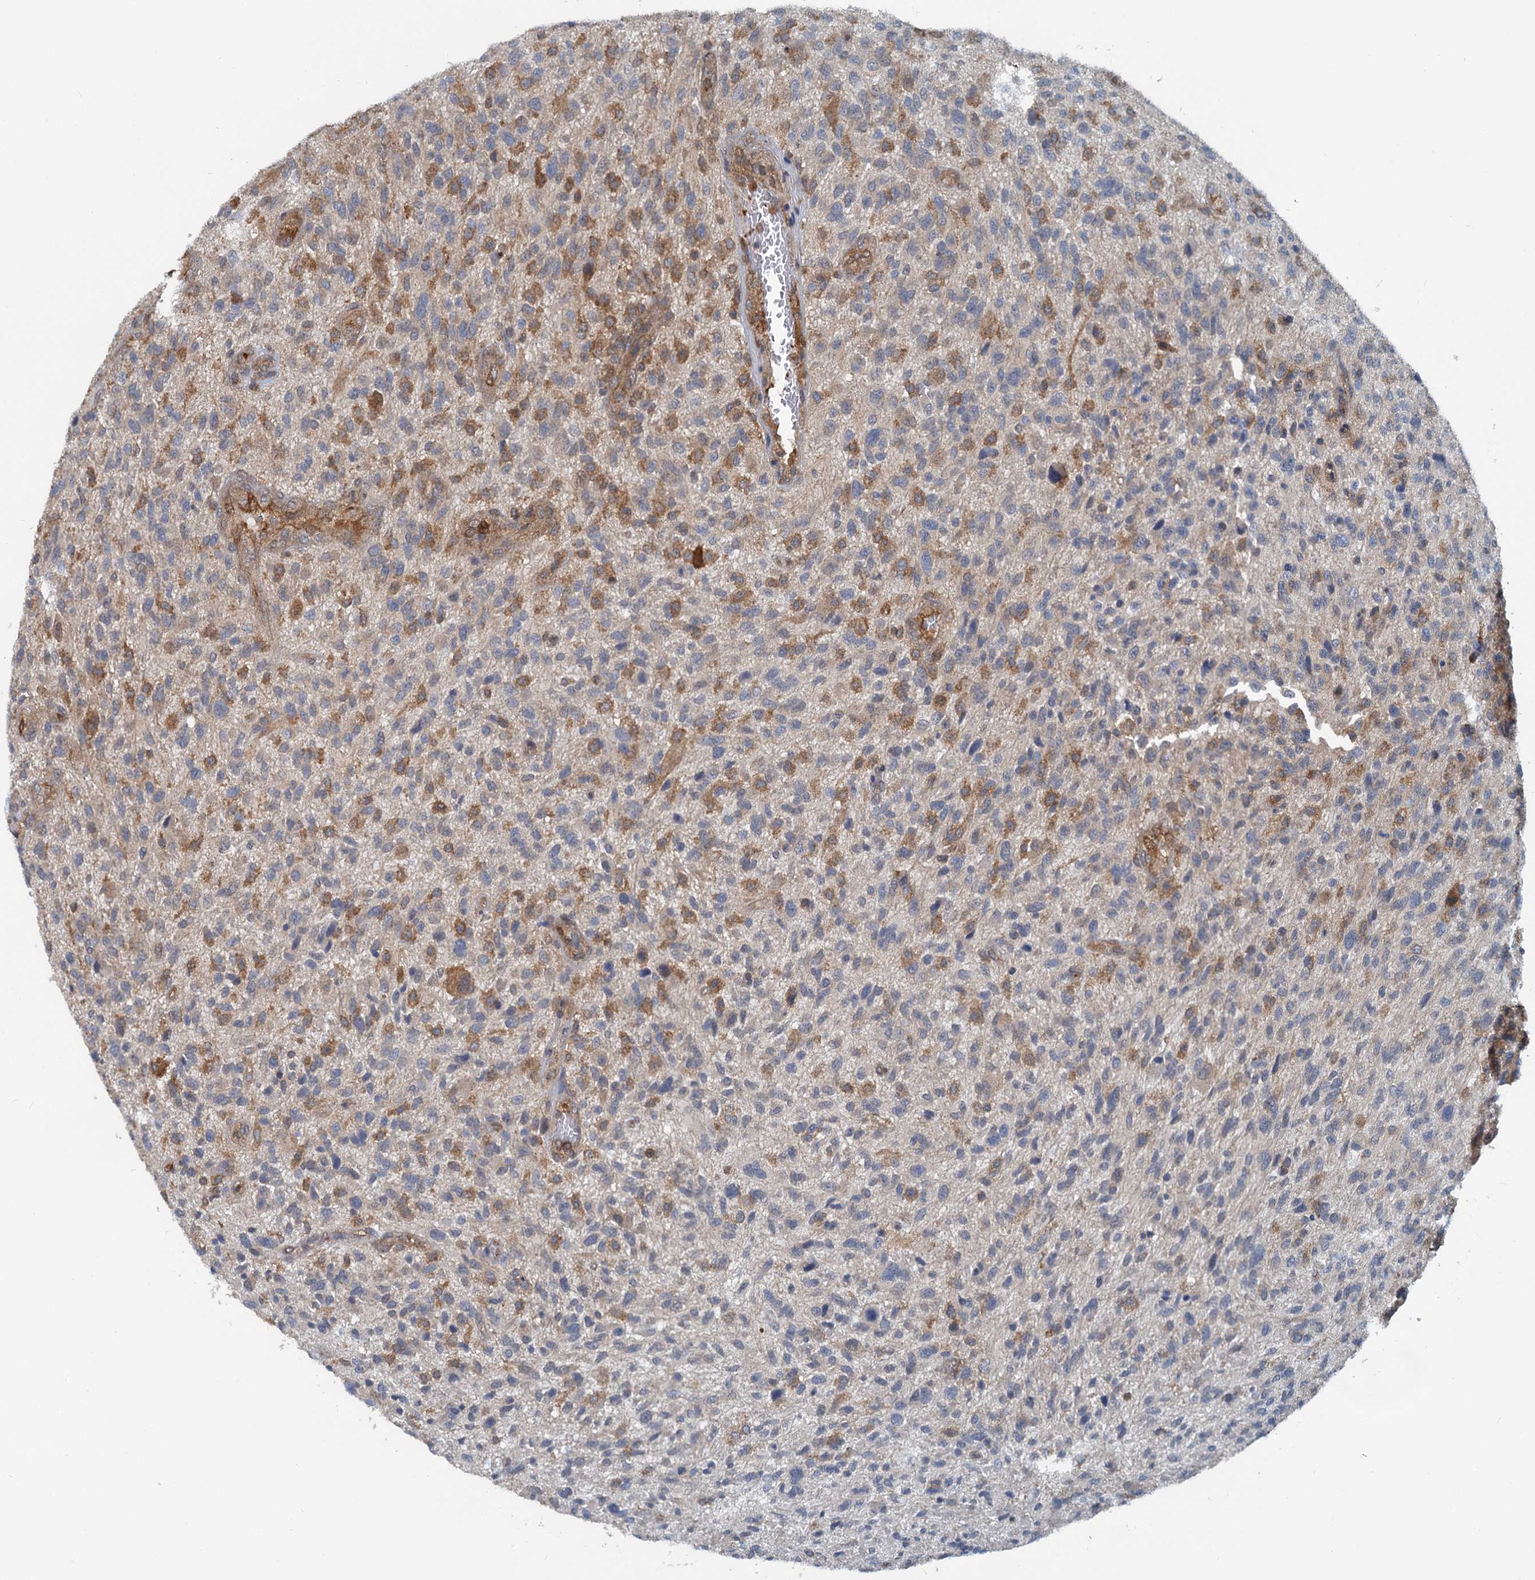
{"staining": {"intensity": "moderate", "quantity": "<25%", "location": "cytoplasmic/membranous"}, "tissue": "glioma", "cell_type": "Tumor cells", "image_type": "cancer", "snomed": [{"axis": "morphology", "description": "Glioma, malignant, High grade"}, {"axis": "topography", "description": "Brain"}], "caption": "A brown stain shows moderate cytoplasmic/membranous staining of a protein in human malignant high-grade glioma tumor cells.", "gene": "GCLM", "patient": {"sex": "male", "age": 47}}